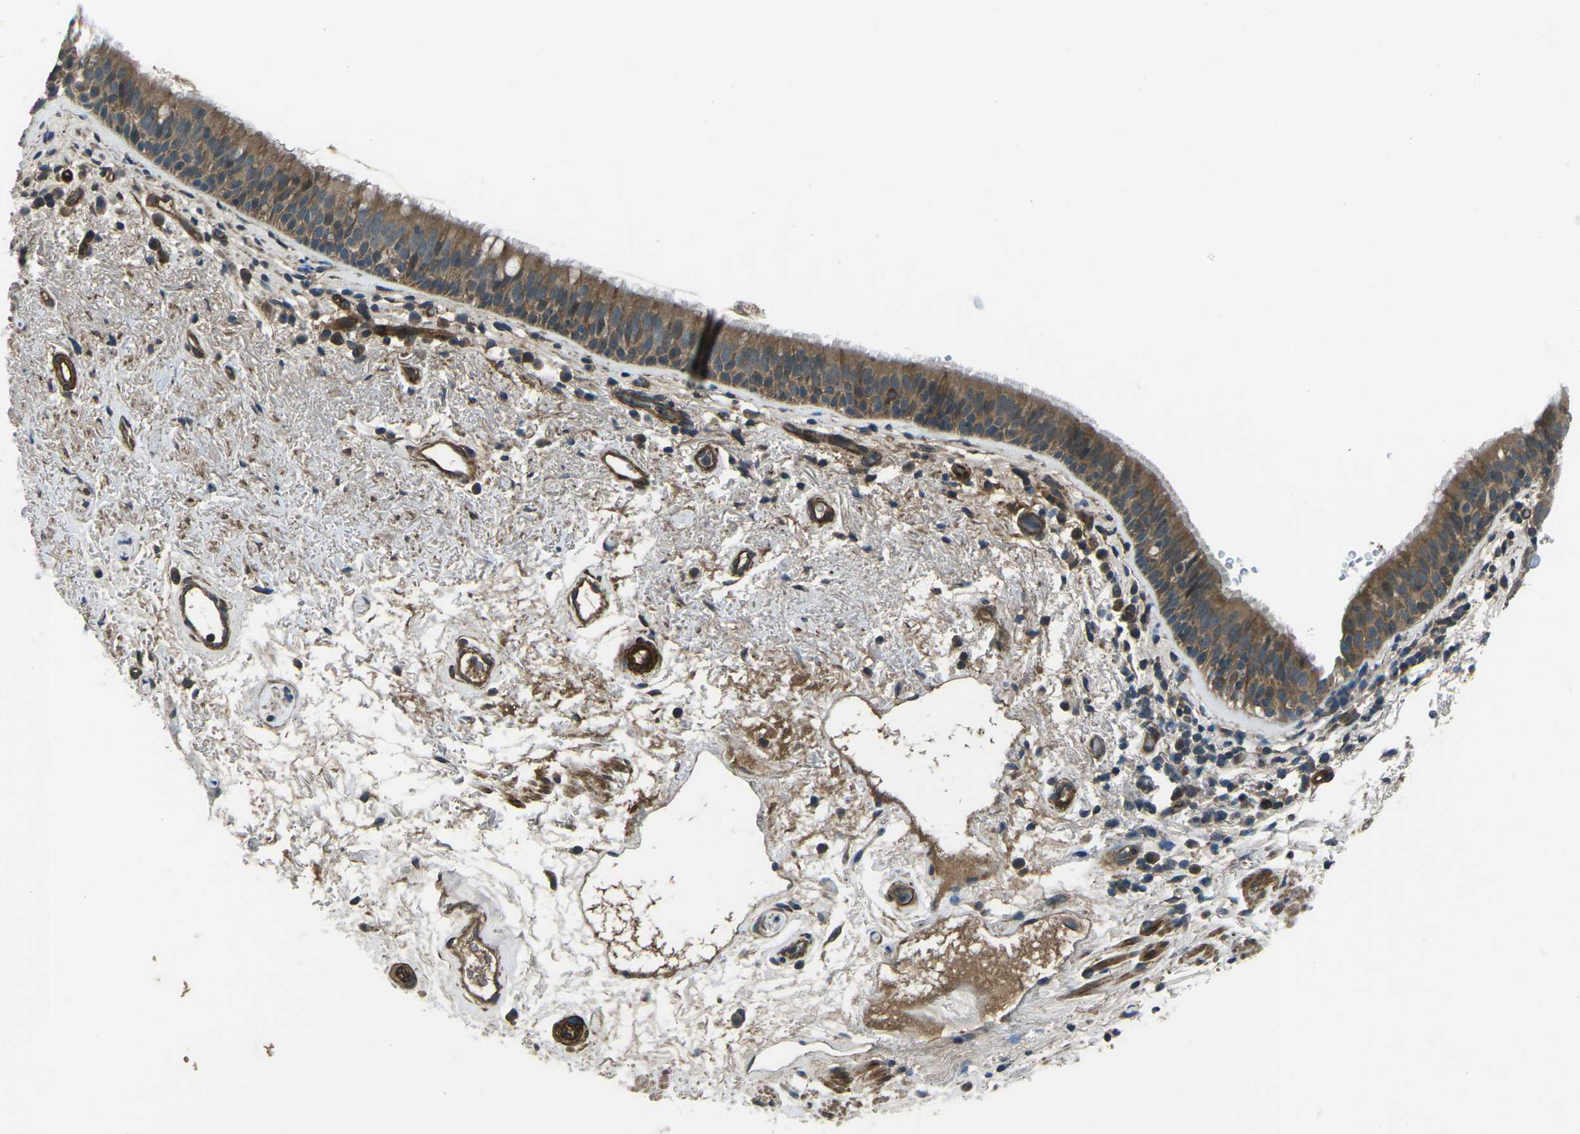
{"staining": {"intensity": "moderate", "quantity": ">75%", "location": "cytoplasmic/membranous"}, "tissue": "bronchus", "cell_type": "Respiratory epithelial cells", "image_type": "normal", "snomed": [{"axis": "morphology", "description": "Normal tissue, NOS"}, {"axis": "morphology", "description": "Inflammation, NOS"}, {"axis": "topography", "description": "Cartilage tissue"}, {"axis": "topography", "description": "Bronchus"}], "caption": "Bronchus stained with IHC shows moderate cytoplasmic/membranous staining in about >75% of respiratory epithelial cells.", "gene": "AFAP1", "patient": {"sex": "male", "age": 77}}